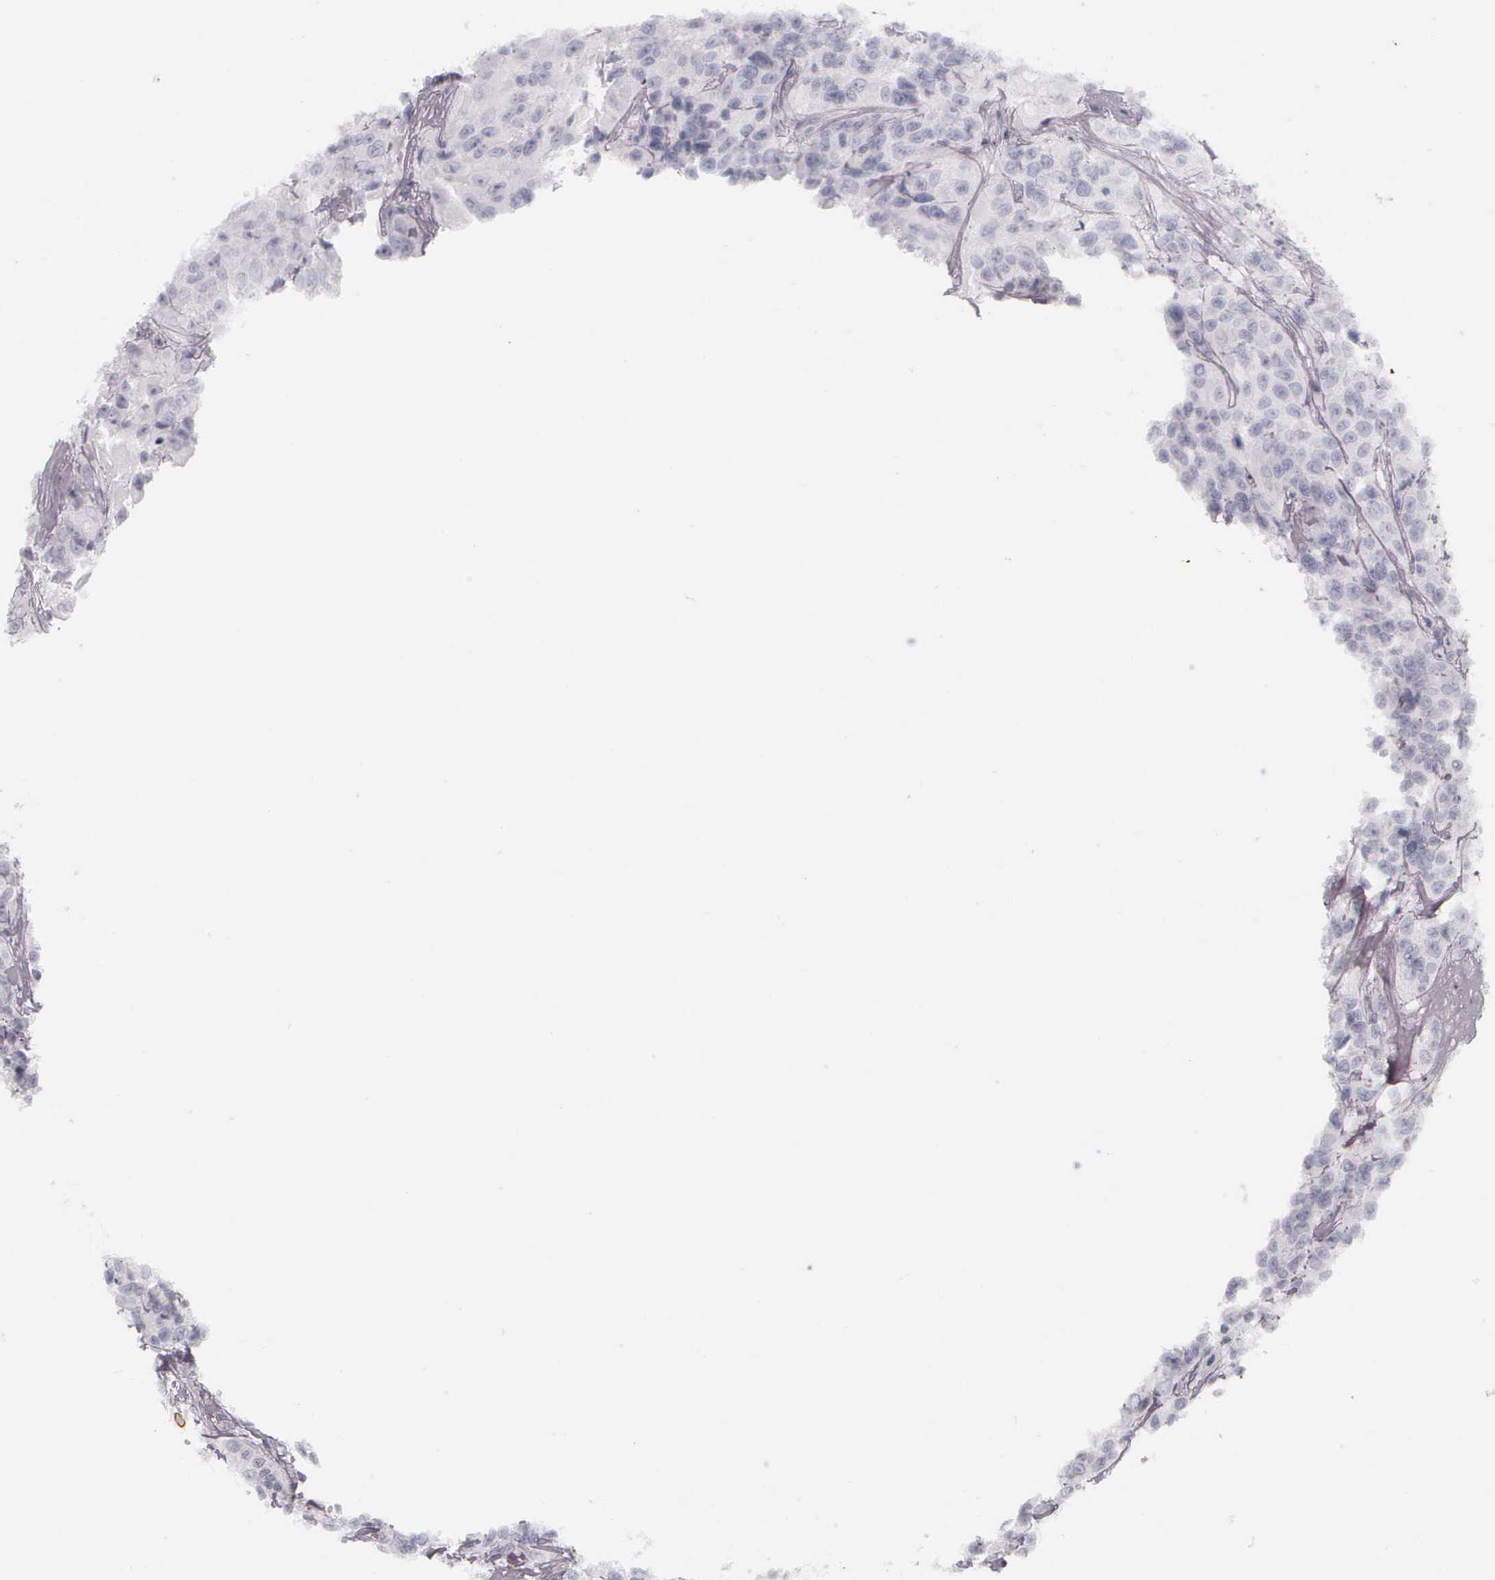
{"staining": {"intensity": "negative", "quantity": "none", "location": "none"}, "tissue": "urothelial cancer", "cell_type": "Tumor cells", "image_type": "cancer", "snomed": [{"axis": "morphology", "description": "Urothelial carcinoma, High grade"}, {"axis": "topography", "description": "Urinary bladder"}], "caption": "High power microscopy micrograph of an immunohistochemistry image of urothelial cancer, revealing no significant expression in tumor cells.", "gene": "KRT14", "patient": {"sex": "female", "age": 81}}